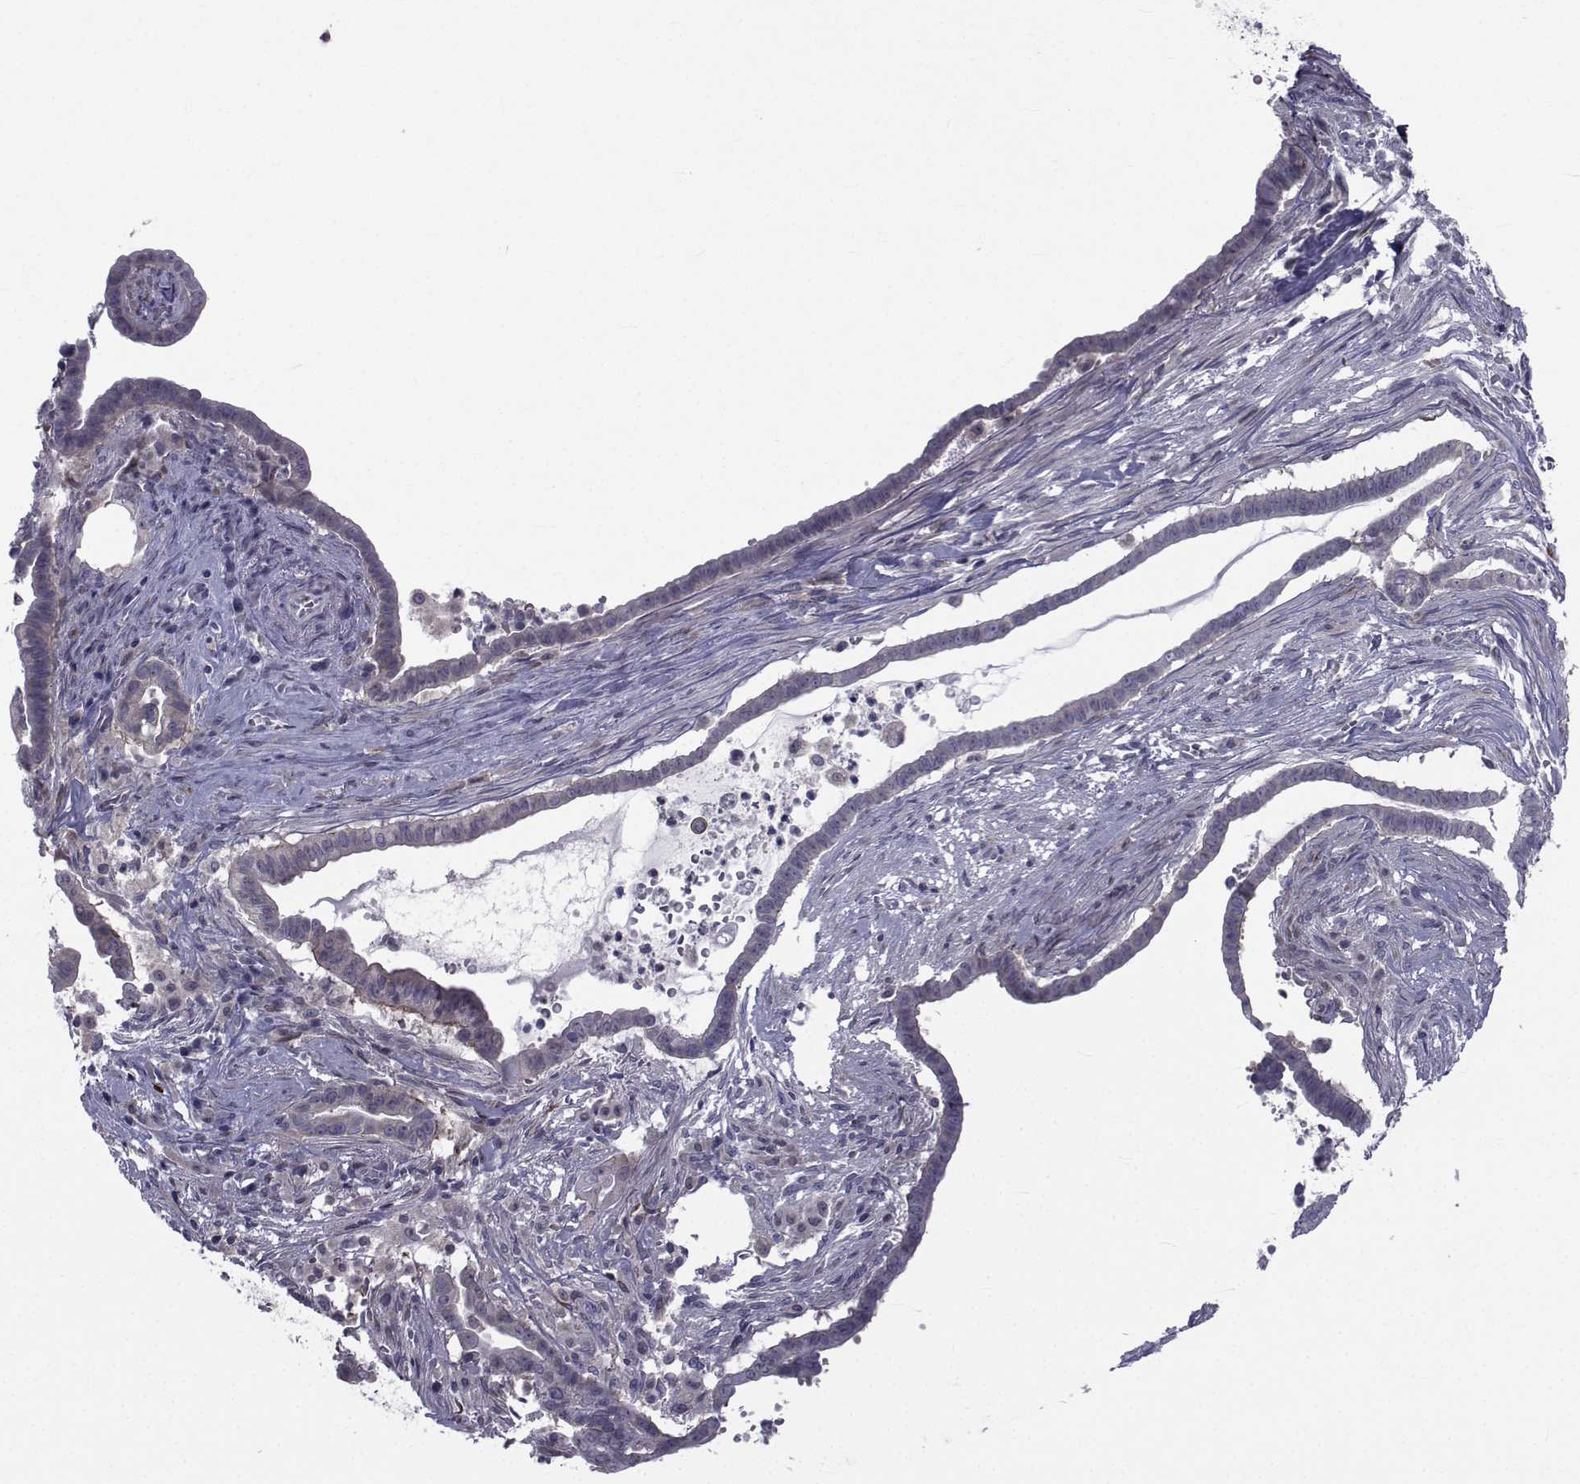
{"staining": {"intensity": "moderate", "quantity": "<25%", "location": "cytoplasmic/membranous"}, "tissue": "pancreatic cancer", "cell_type": "Tumor cells", "image_type": "cancer", "snomed": [{"axis": "morphology", "description": "Adenocarcinoma, NOS"}, {"axis": "topography", "description": "Pancreas"}], "caption": "Moderate cytoplasmic/membranous protein positivity is identified in about <25% of tumor cells in pancreatic cancer.", "gene": "SLC30A10", "patient": {"sex": "male", "age": 61}}